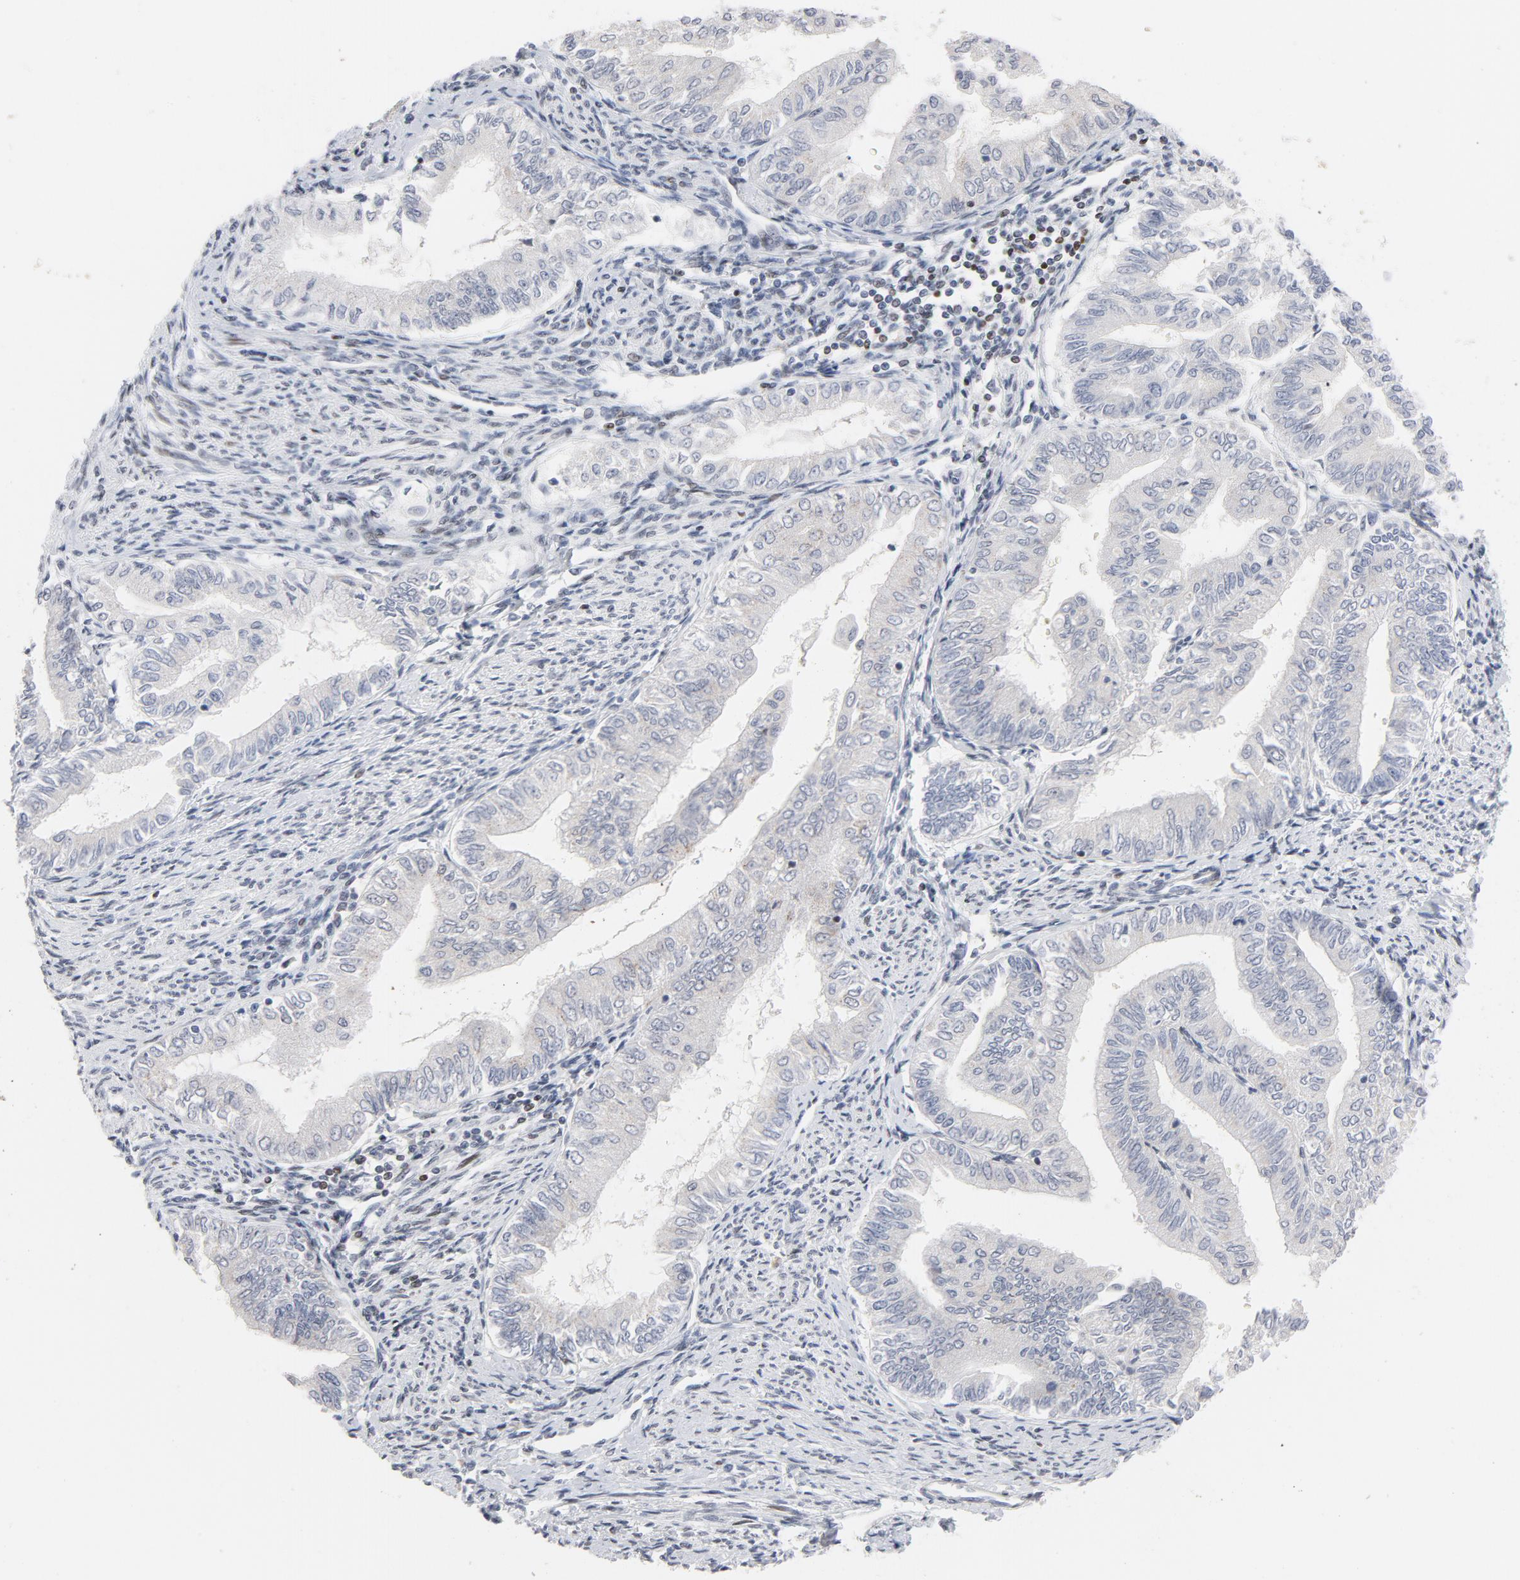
{"staining": {"intensity": "negative", "quantity": "none", "location": "none"}, "tissue": "endometrial cancer", "cell_type": "Tumor cells", "image_type": "cancer", "snomed": [{"axis": "morphology", "description": "Adenocarcinoma, NOS"}, {"axis": "topography", "description": "Endometrium"}], "caption": "This is an immunohistochemistry (IHC) photomicrograph of human endometrial cancer. There is no positivity in tumor cells.", "gene": "NFIC", "patient": {"sex": "female", "age": 66}}